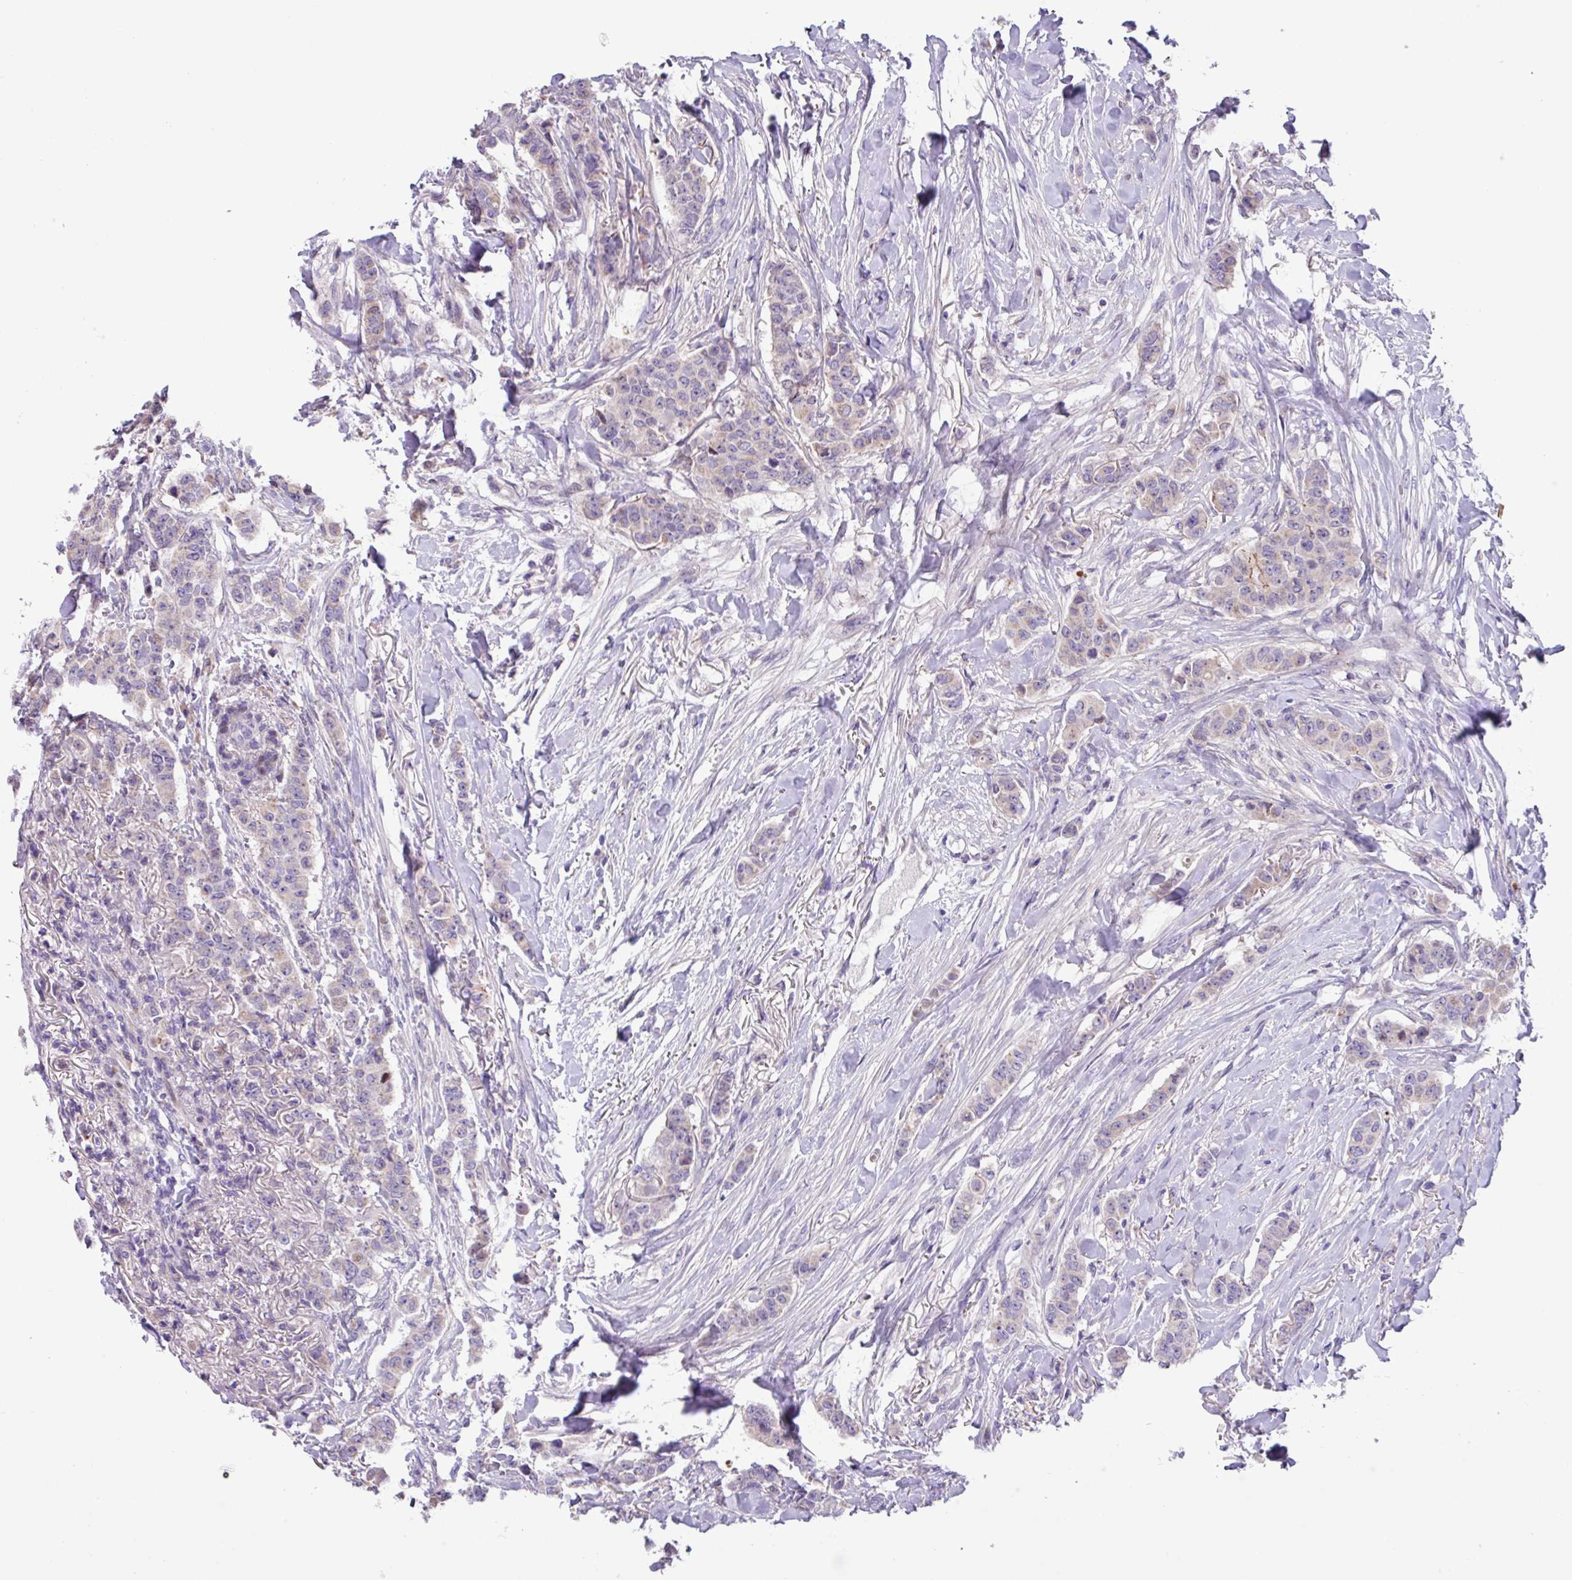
{"staining": {"intensity": "negative", "quantity": "none", "location": "none"}, "tissue": "breast cancer", "cell_type": "Tumor cells", "image_type": "cancer", "snomed": [{"axis": "morphology", "description": "Duct carcinoma"}, {"axis": "topography", "description": "Breast"}], "caption": "Tumor cells show no significant protein positivity in breast invasive ductal carcinoma. (IHC, brightfield microscopy, high magnification).", "gene": "IQCJ", "patient": {"sex": "female", "age": 40}}